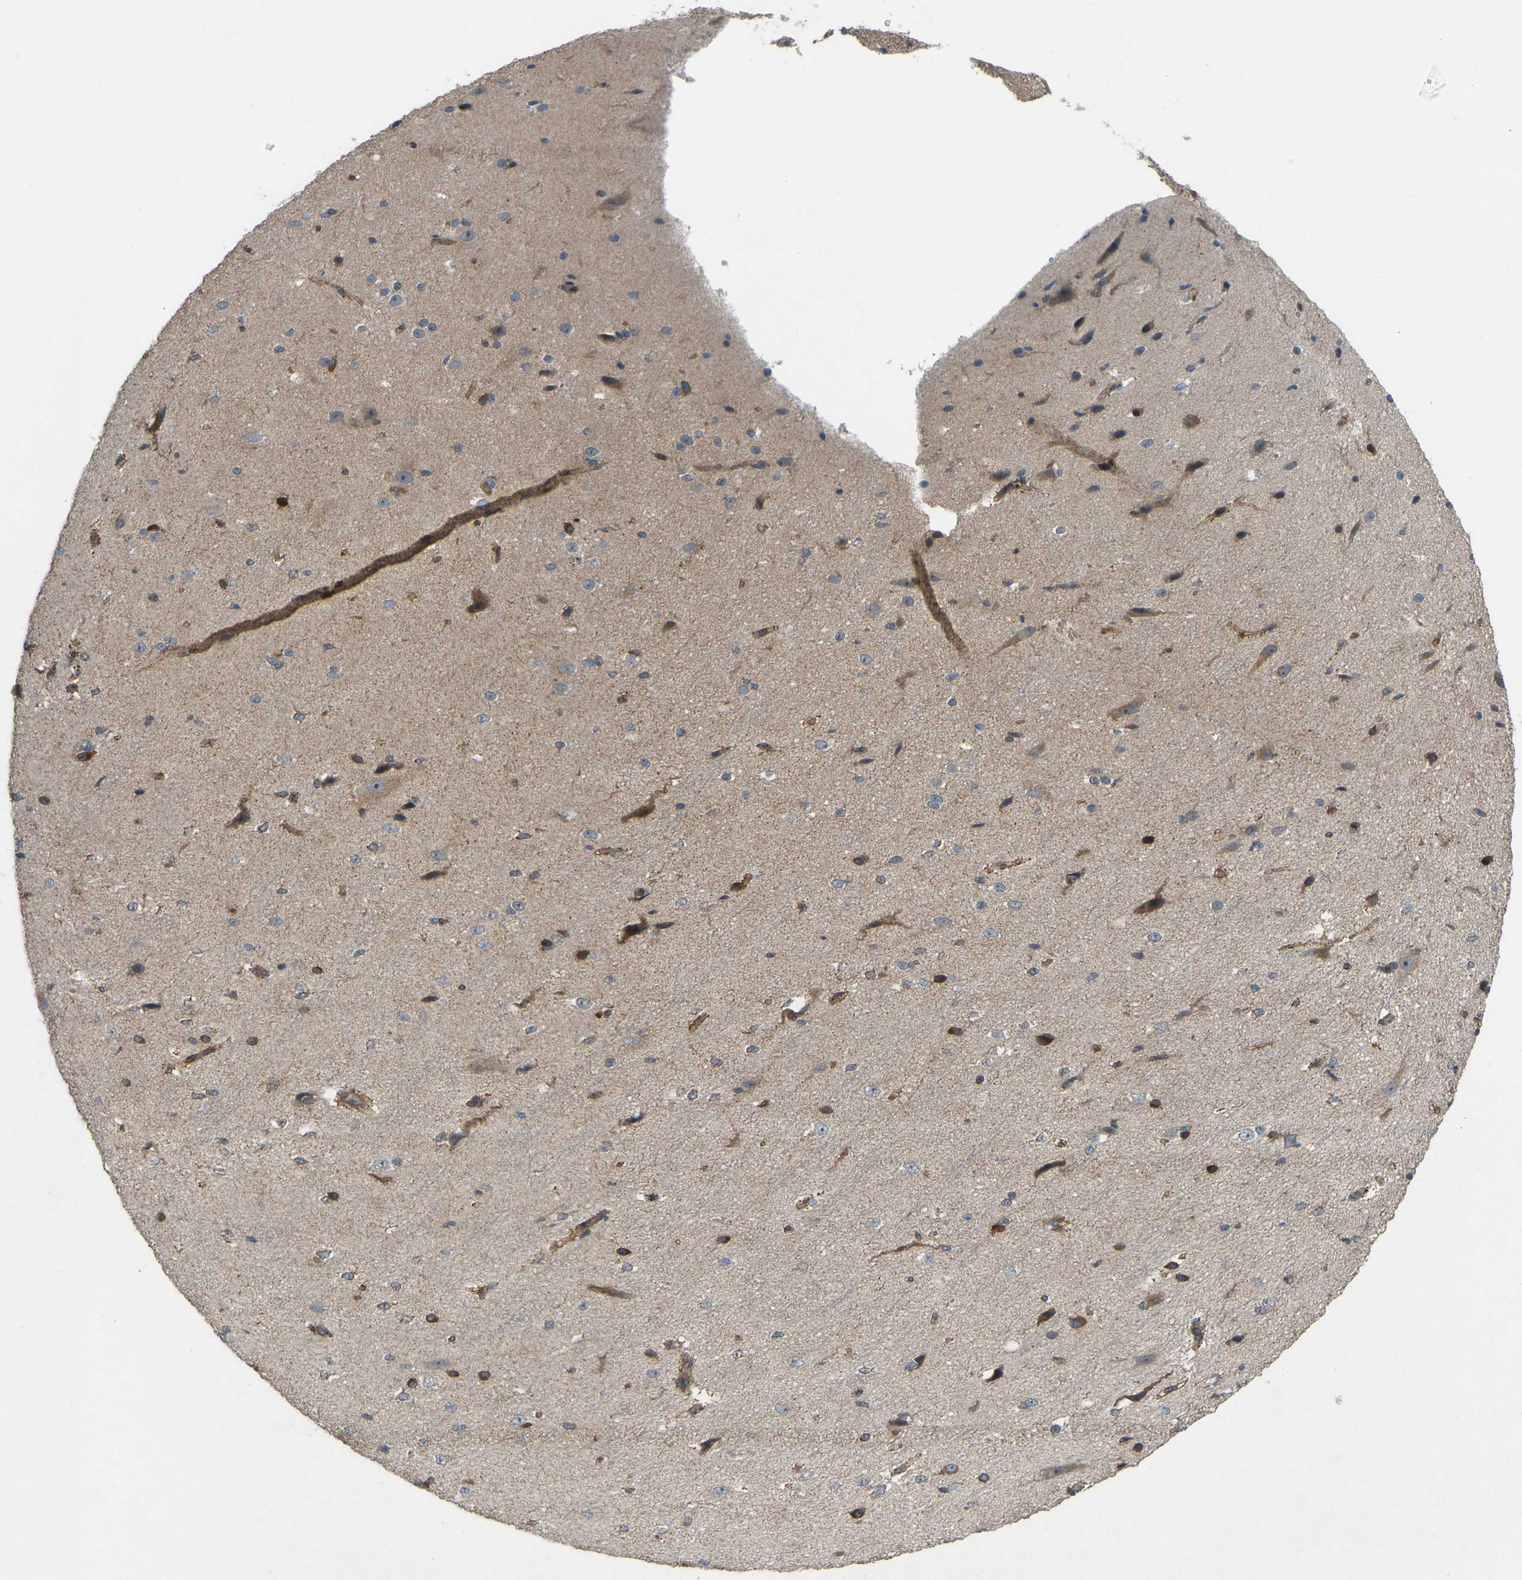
{"staining": {"intensity": "moderate", "quantity": ">75%", "location": "cytoplasmic/membranous"}, "tissue": "cerebral cortex", "cell_type": "Endothelial cells", "image_type": "normal", "snomed": [{"axis": "morphology", "description": "Normal tissue, NOS"}, {"axis": "morphology", "description": "Developmental malformation"}, {"axis": "topography", "description": "Cerebral cortex"}], "caption": "A histopathology image of cerebral cortex stained for a protein reveals moderate cytoplasmic/membranous brown staining in endothelial cells. (IHC, brightfield microscopy, high magnification).", "gene": "ZNF71", "patient": {"sex": "female", "age": 30}}